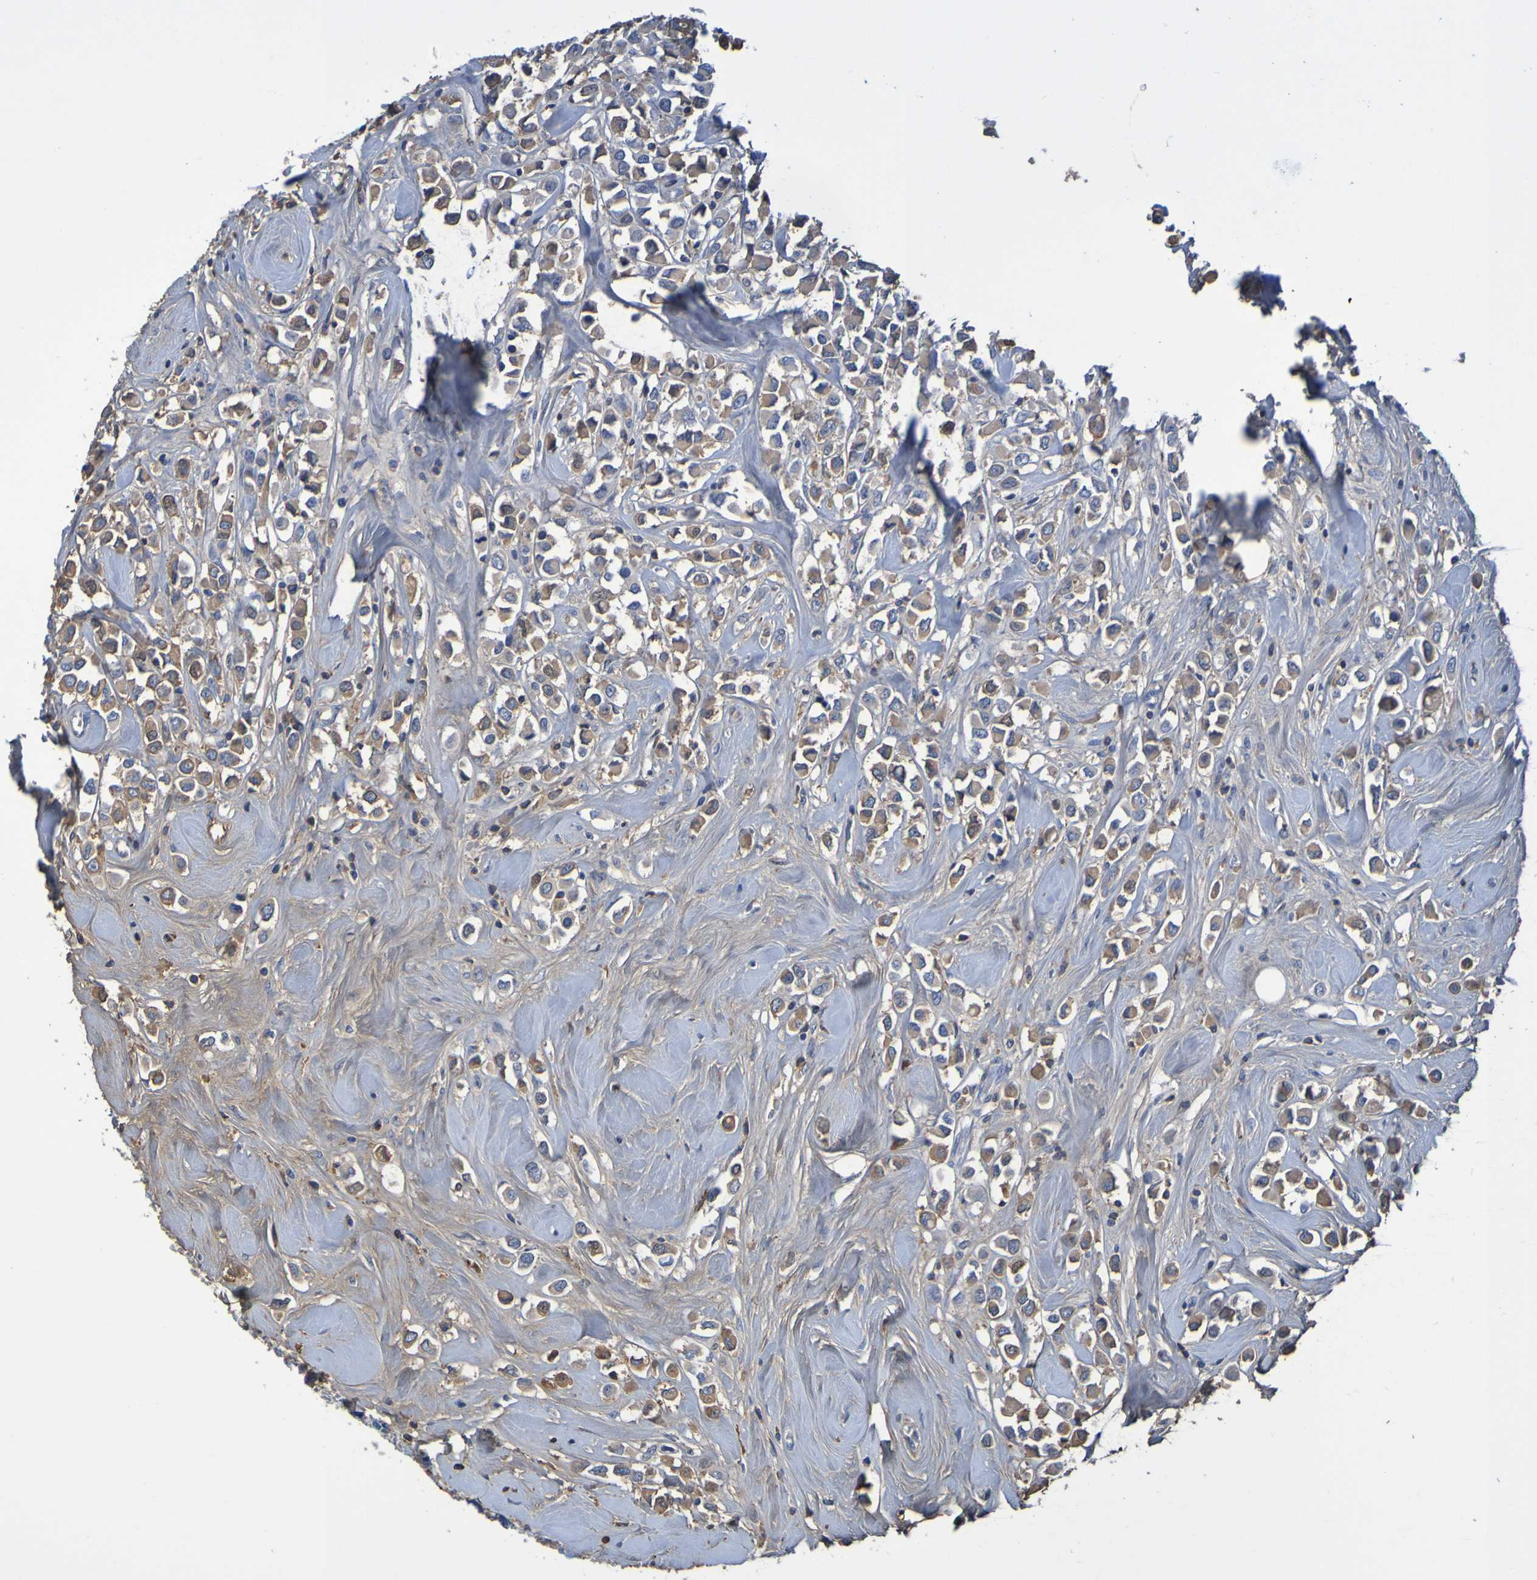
{"staining": {"intensity": "moderate", "quantity": ">75%", "location": "cytoplasmic/membranous"}, "tissue": "breast cancer", "cell_type": "Tumor cells", "image_type": "cancer", "snomed": [{"axis": "morphology", "description": "Duct carcinoma"}, {"axis": "topography", "description": "Breast"}], "caption": "High-magnification brightfield microscopy of infiltrating ductal carcinoma (breast) stained with DAB (3,3'-diaminobenzidine) (brown) and counterstained with hematoxylin (blue). tumor cells exhibit moderate cytoplasmic/membranous positivity is present in approximately>75% of cells. The protein is shown in brown color, while the nuclei are stained blue.", "gene": "GAB3", "patient": {"sex": "female", "age": 61}}